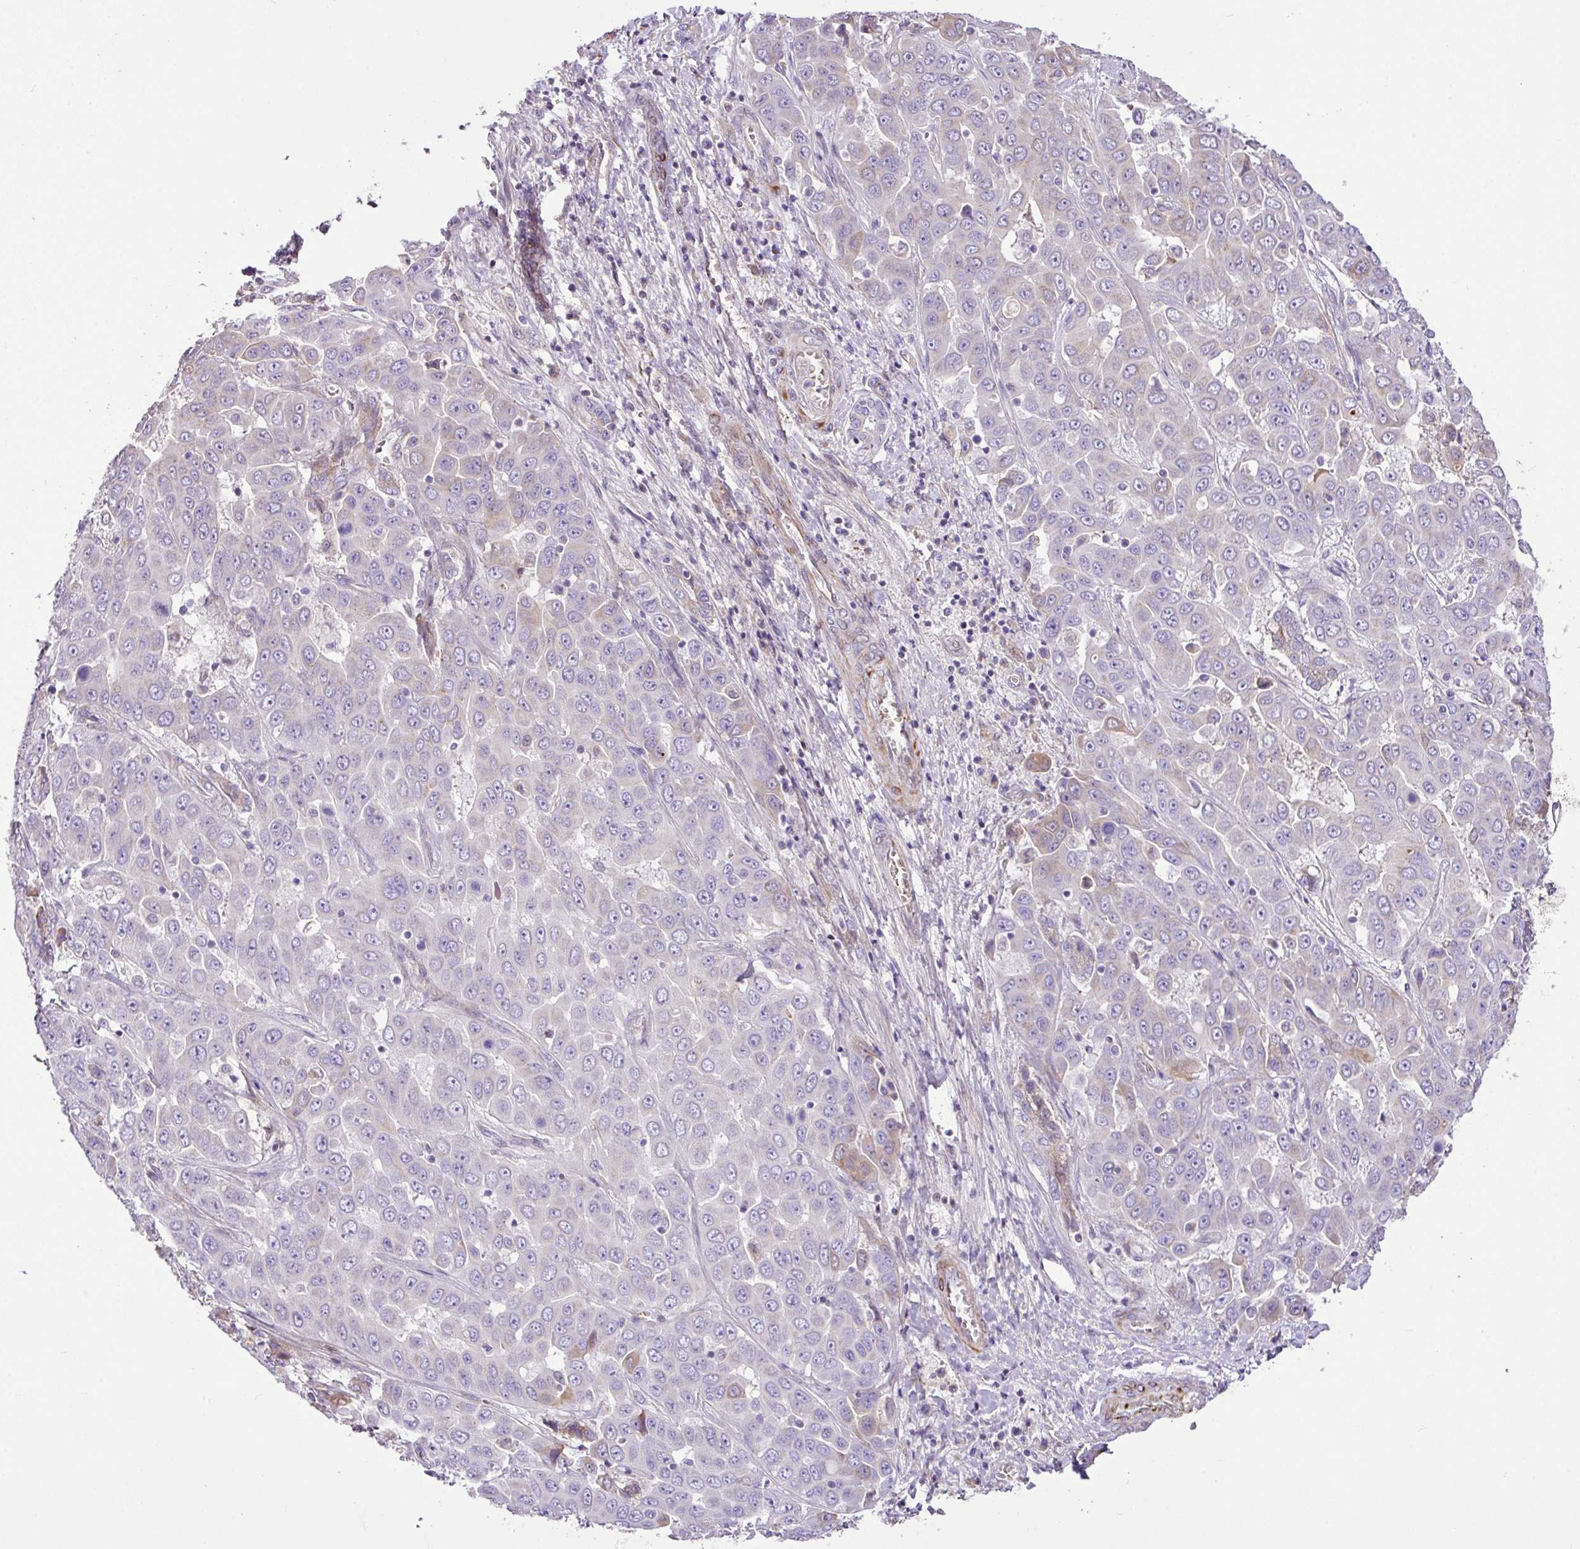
{"staining": {"intensity": "negative", "quantity": "none", "location": "none"}, "tissue": "liver cancer", "cell_type": "Tumor cells", "image_type": "cancer", "snomed": [{"axis": "morphology", "description": "Cholangiocarcinoma"}, {"axis": "topography", "description": "Liver"}], "caption": "The histopathology image exhibits no staining of tumor cells in liver cholangiocarcinoma.", "gene": "CTXN2", "patient": {"sex": "female", "age": 52}}